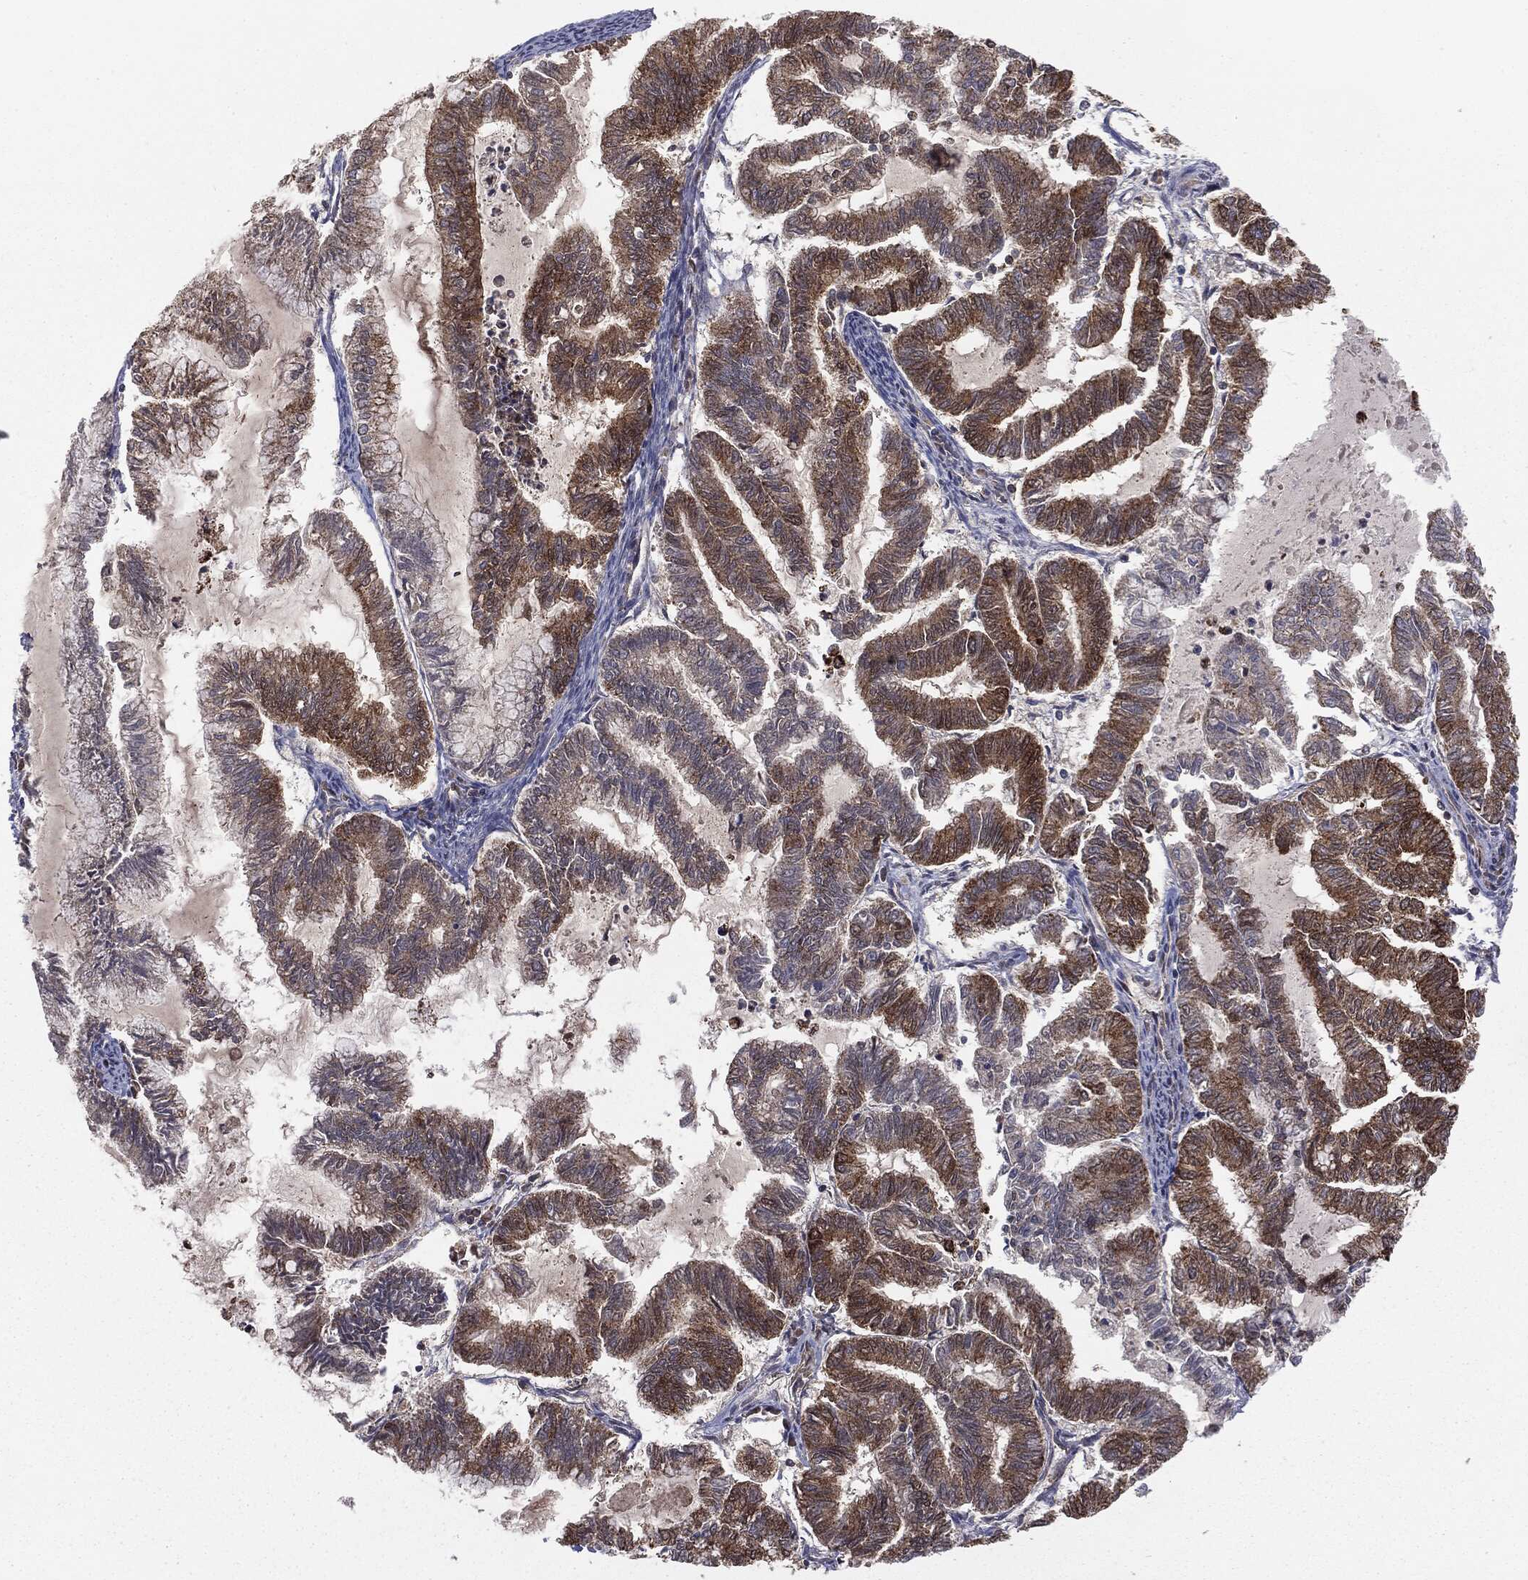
{"staining": {"intensity": "strong", "quantity": ">75%", "location": "cytoplasmic/membranous"}, "tissue": "endometrial cancer", "cell_type": "Tumor cells", "image_type": "cancer", "snomed": [{"axis": "morphology", "description": "Adenocarcinoma, NOS"}, {"axis": "topography", "description": "Endometrium"}], "caption": "This micrograph shows IHC staining of human endometrial adenocarcinoma, with high strong cytoplasmic/membranous positivity in about >75% of tumor cells.", "gene": "MTOR", "patient": {"sex": "female", "age": 79}}